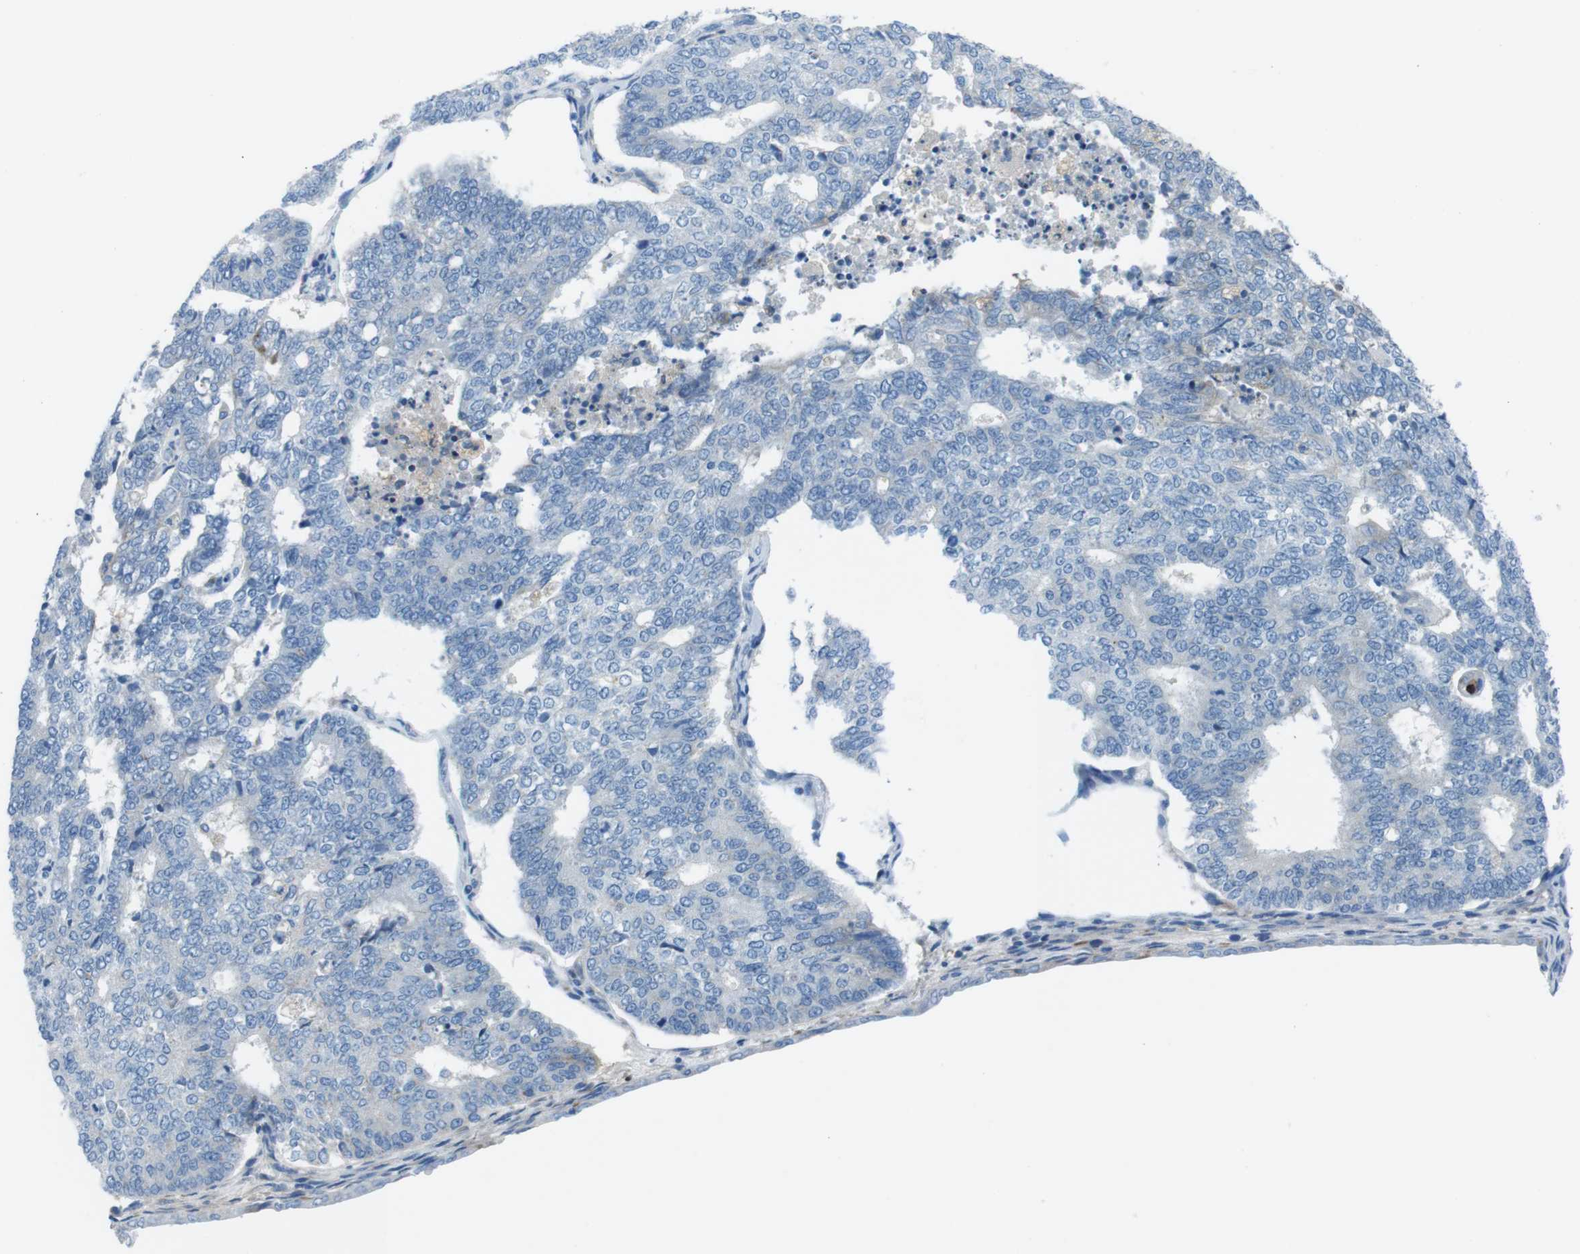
{"staining": {"intensity": "negative", "quantity": "none", "location": "none"}, "tissue": "endometrial cancer", "cell_type": "Tumor cells", "image_type": "cancer", "snomed": [{"axis": "morphology", "description": "Adenocarcinoma, NOS"}, {"axis": "topography", "description": "Endometrium"}], "caption": "DAB (3,3'-diaminobenzidine) immunohistochemical staining of human adenocarcinoma (endometrial) displays no significant positivity in tumor cells.", "gene": "EMP2", "patient": {"sex": "female", "age": 70}}